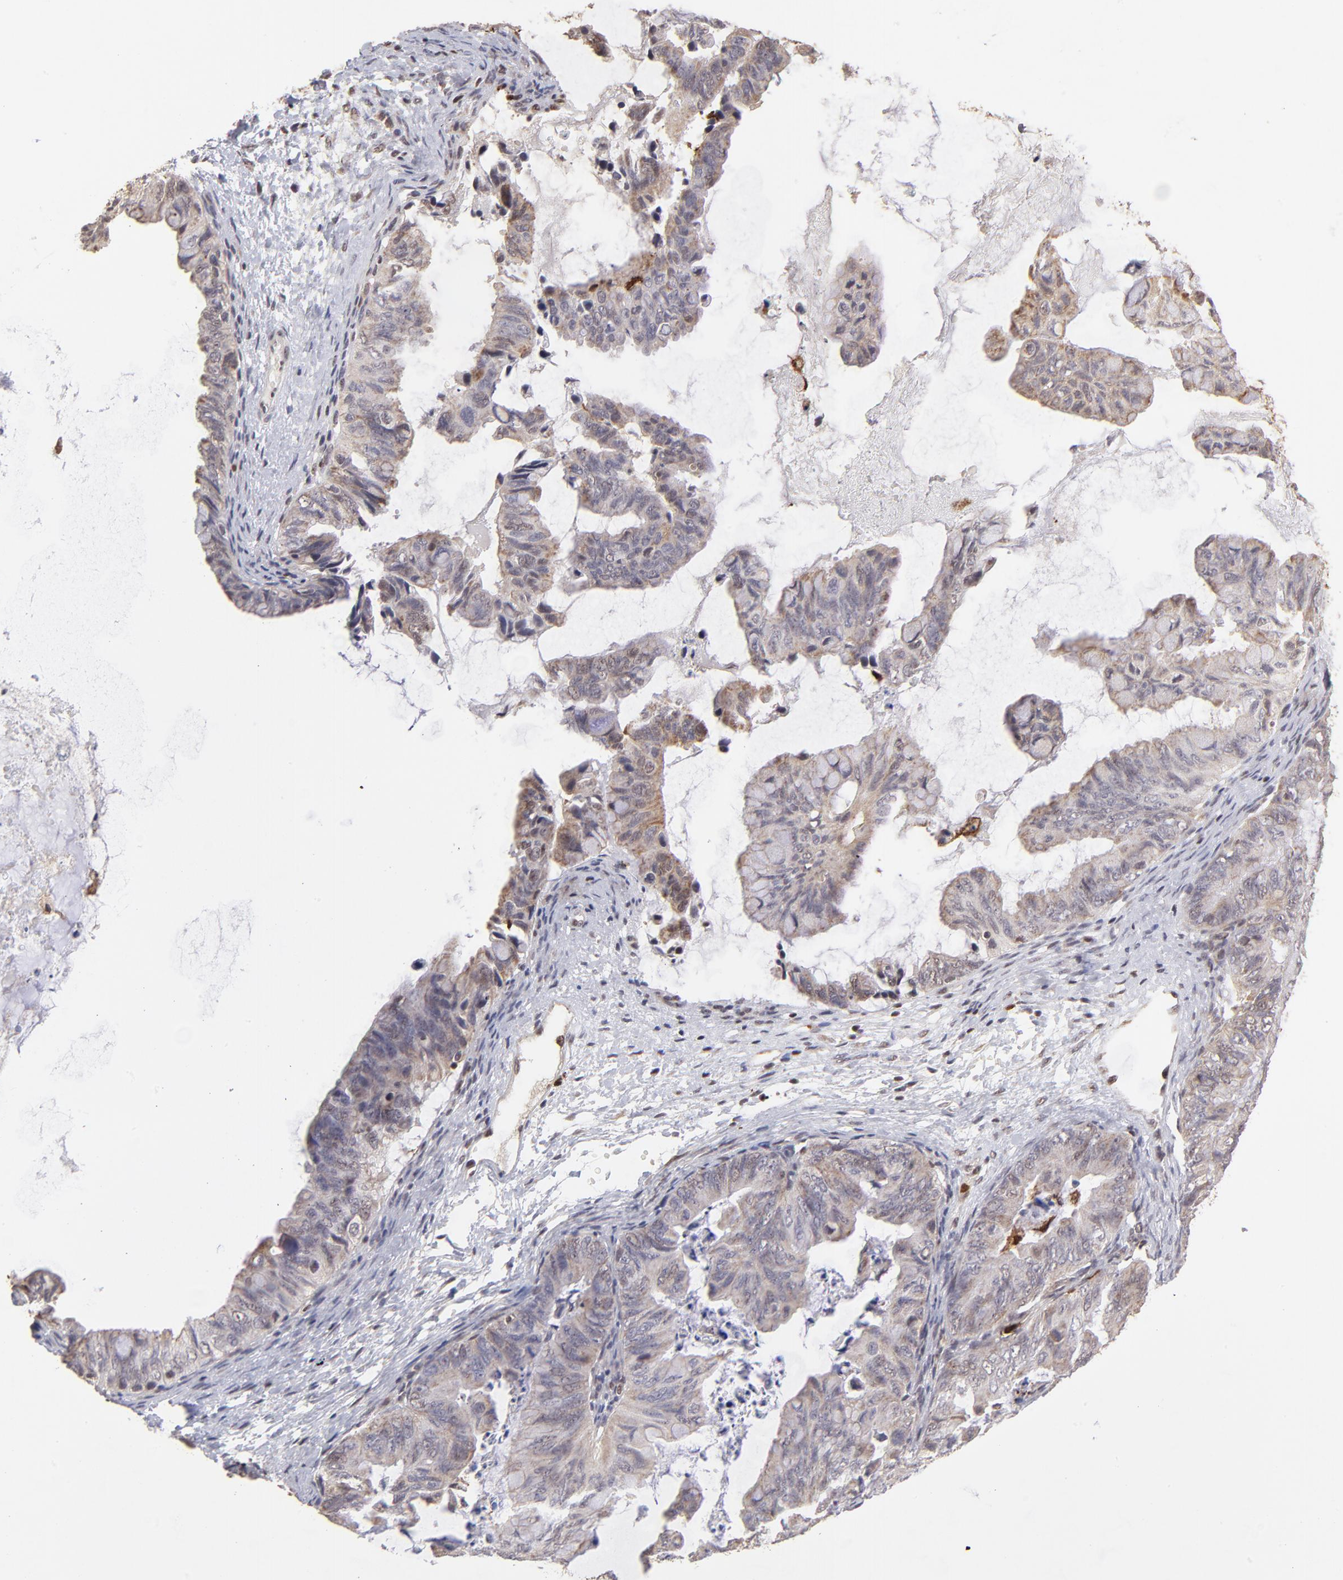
{"staining": {"intensity": "moderate", "quantity": ">75%", "location": "cytoplasmic/membranous"}, "tissue": "ovarian cancer", "cell_type": "Tumor cells", "image_type": "cancer", "snomed": [{"axis": "morphology", "description": "Cystadenocarcinoma, mucinous, NOS"}, {"axis": "topography", "description": "Ovary"}], "caption": "A brown stain labels moderate cytoplasmic/membranous positivity of a protein in human ovarian mucinous cystadenocarcinoma tumor cells.", "gene": "ZFX", "patient": {"sex": "female", "age": 36}}